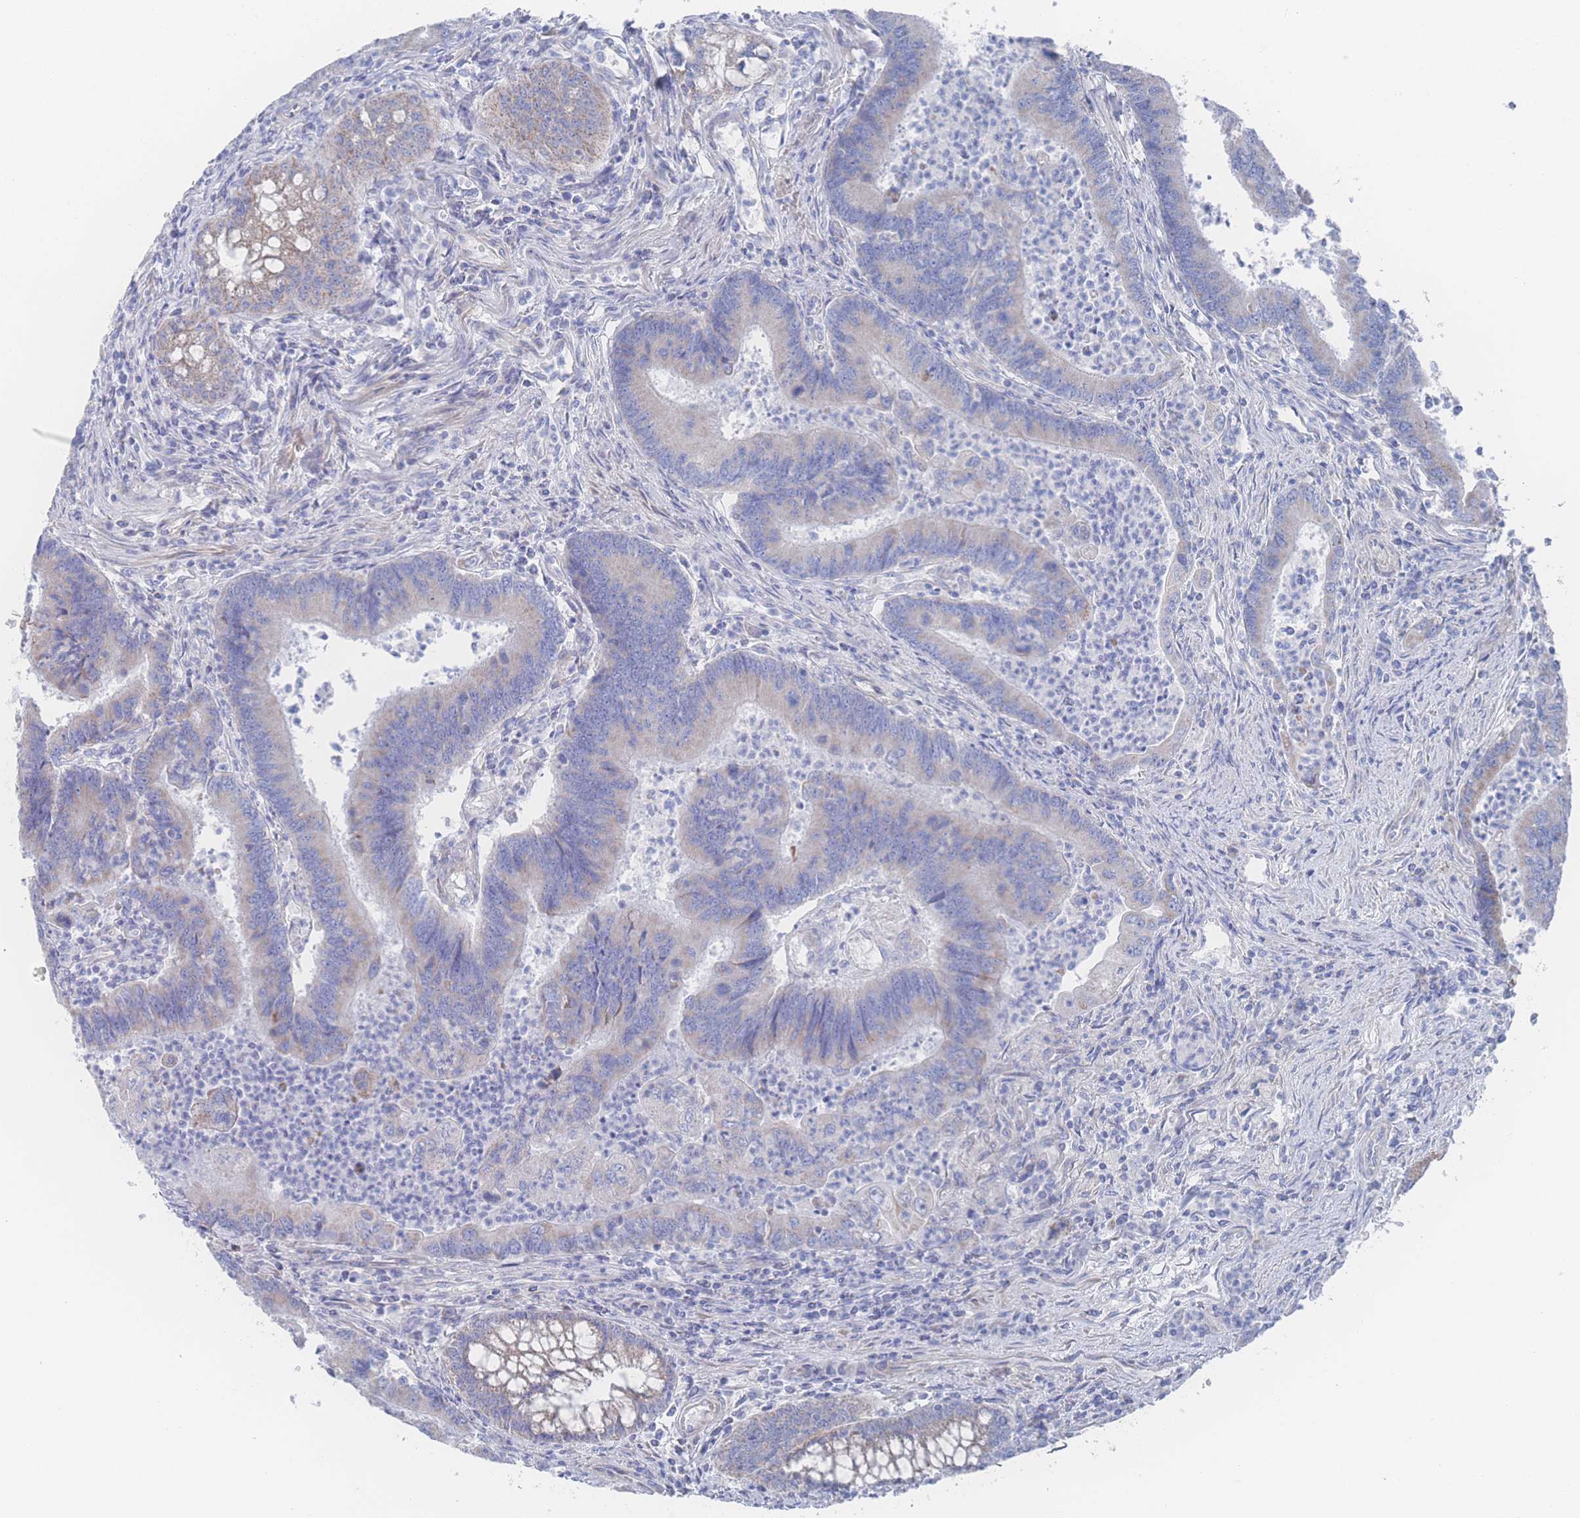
{"staining": {"intensity": "weak", "quantity": "<25%", "location": "cytoplasmic/membranous"}, "tissue": "colorectal cancer", "cell_type": "Tumor cells", "image_type": "cancer", "snomed": [{"axis": "morphology", "description": "Adenocarcinoma, NOS"}, {"axis": "topography", "description": "Colon"}], "caption": "This is an immunohistochemistry micrograph of colorectal cancer (adenocarcinoma). There is no expression in tumor cells.", "gene": "SNPH", "patient": {"sex": "female", "age": 67}}